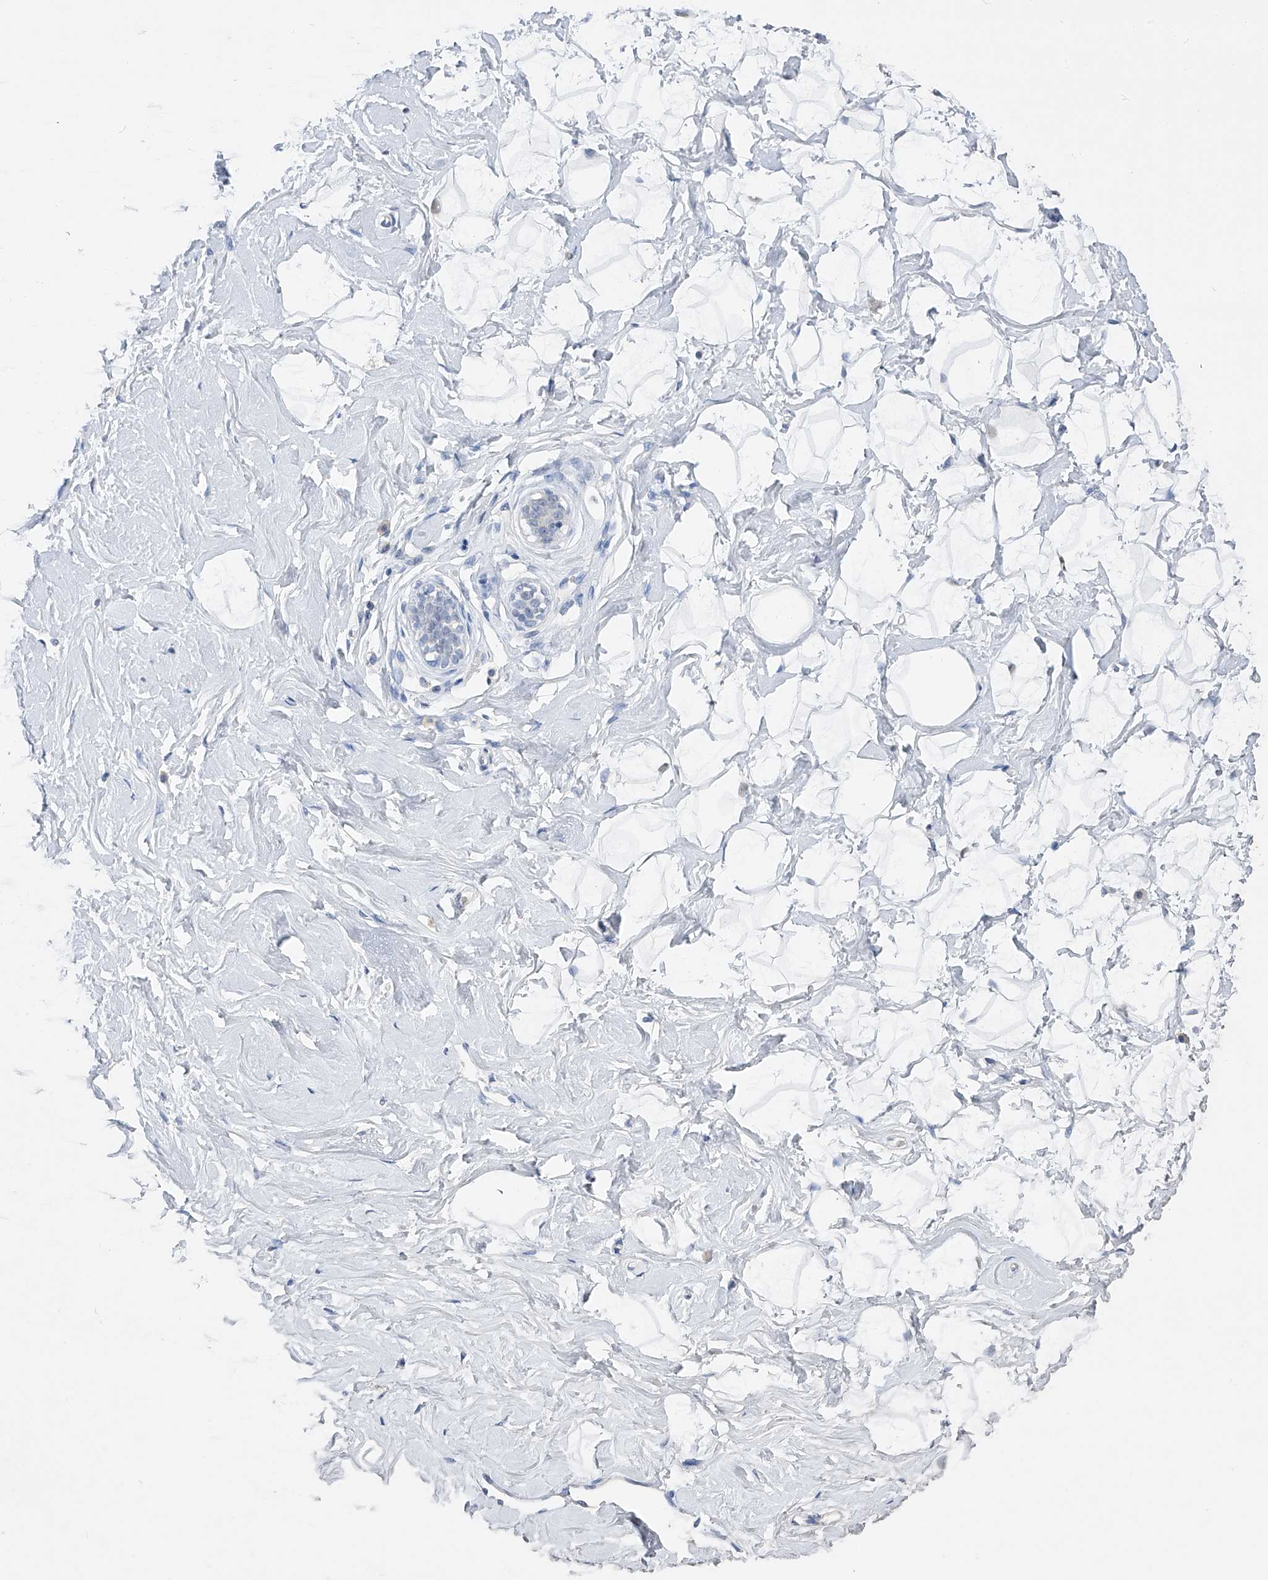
{"staining": {"intensity": "negative", "quantity": "none", "location": "none"}, "tissue": "breast", "cell_type": "Adipocytes", "image_type": "normal", "snomed": [{"axis": "morphology", "description": "Normal tissue, NOS"}, {"axis": "morphology", "description": "Adenoma, NOS"}, {"axis": "topography", "description": "Breast"}], "caption": "Immunohistochemistry of unremarkable human breast demonstrates no expression in adipocytes.", "gene": "ADRA1A", "patient": {"sex": "female", "age": 23}}